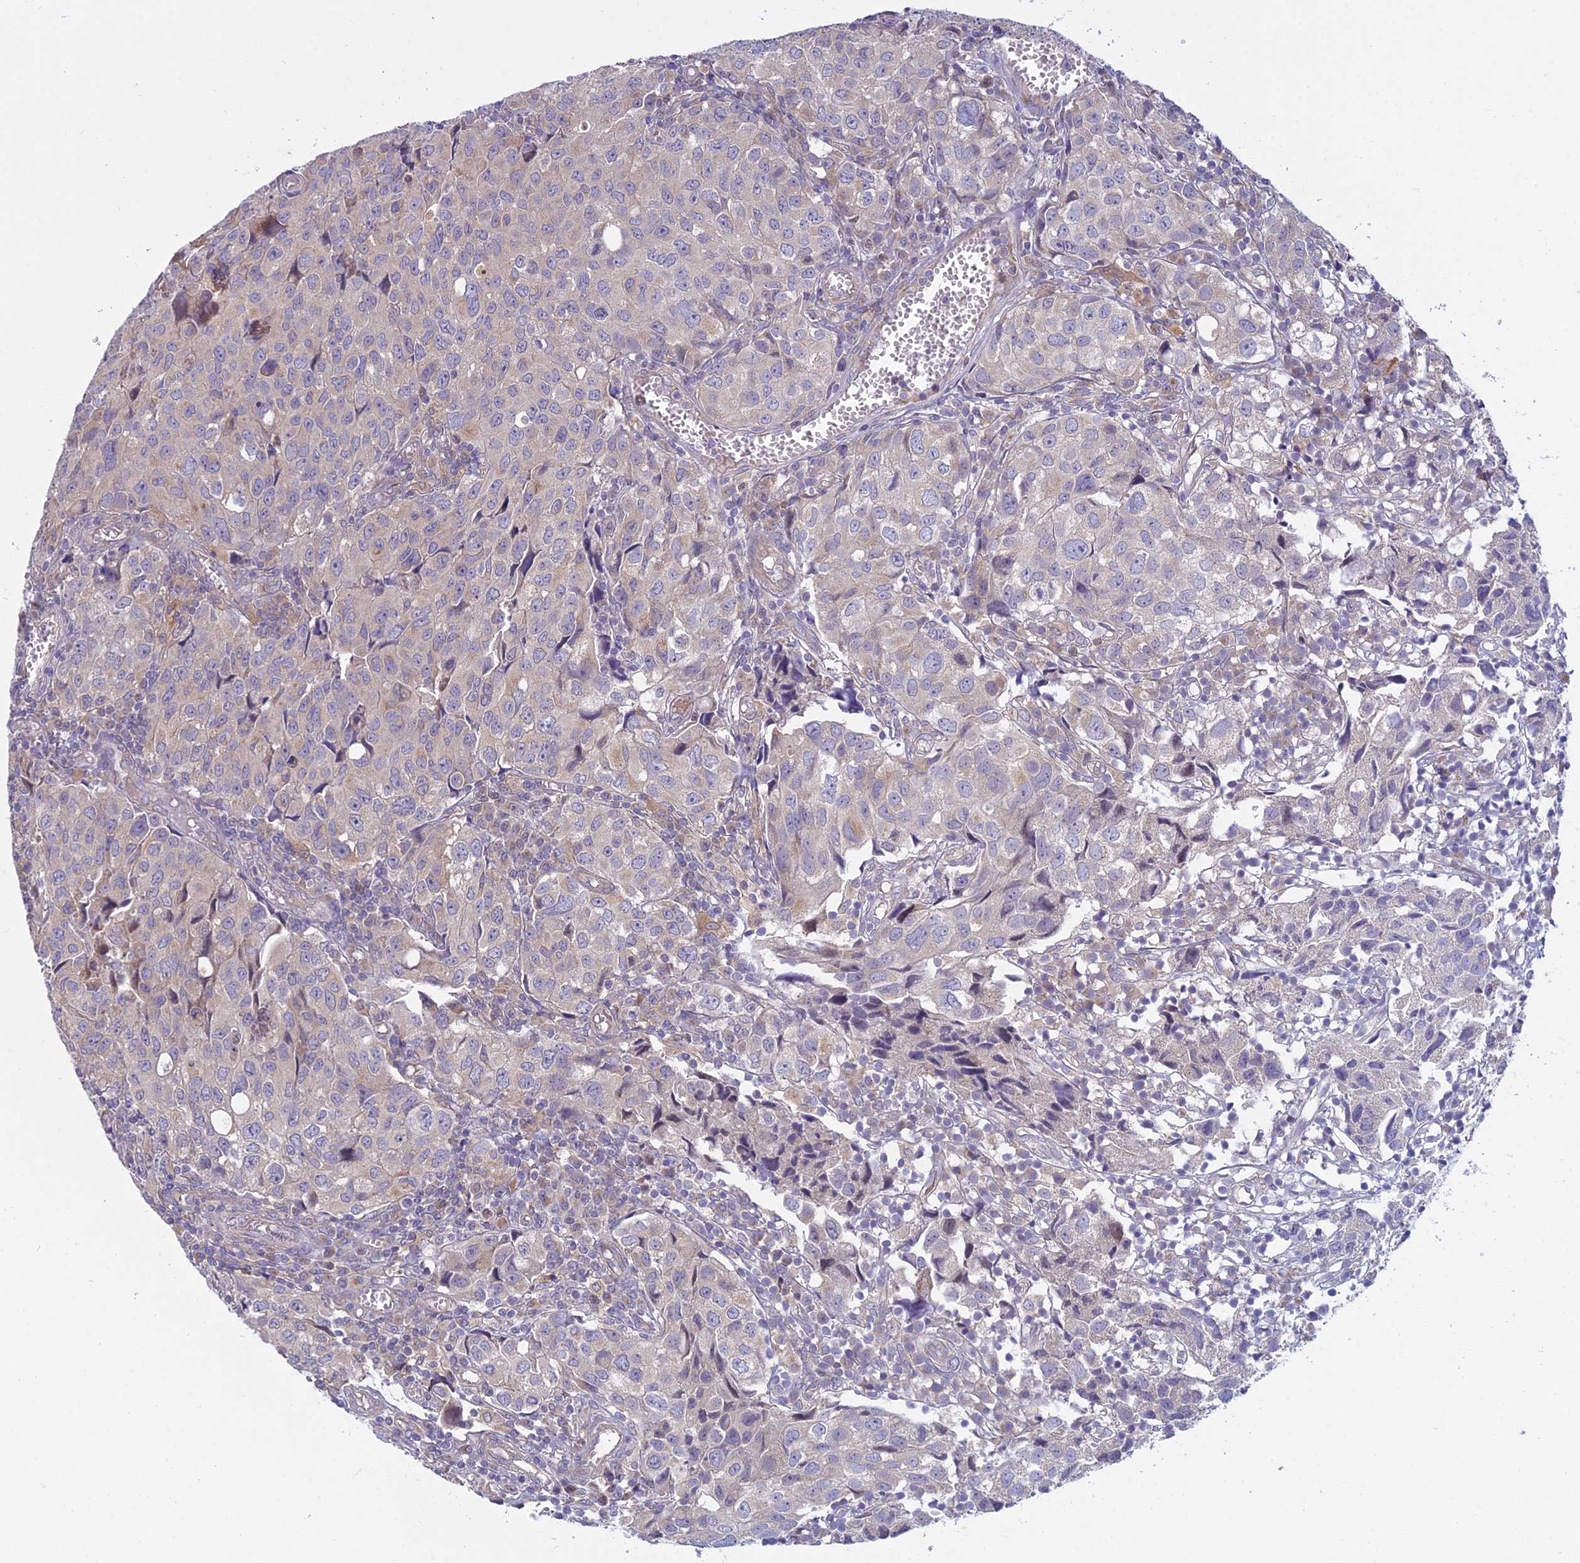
{"staining": {"intensity": "negative", "quantity": "none", "location": "none"}, "tissue": "urothelial cancer", "cell_type": "Tumor cells", "image_type": "cancer", "snomed": [{"axis": "morphology", "description": "Urothelial carcinoma, High grade"}, {"axis": "topography", "description": "Urinary bladder"}], "caption": "Immunohistochemistry (IHC) histopathology image of neoplastic tissue: human high-grade urothelial carcinoma stained with DAB (3,3'-diaminobenzidine) shows no significant protein staining in tumor cells. Nuclei are stained in blue.", "gene": "DUS2", "patient": {"sex": "female", "age": 75}}